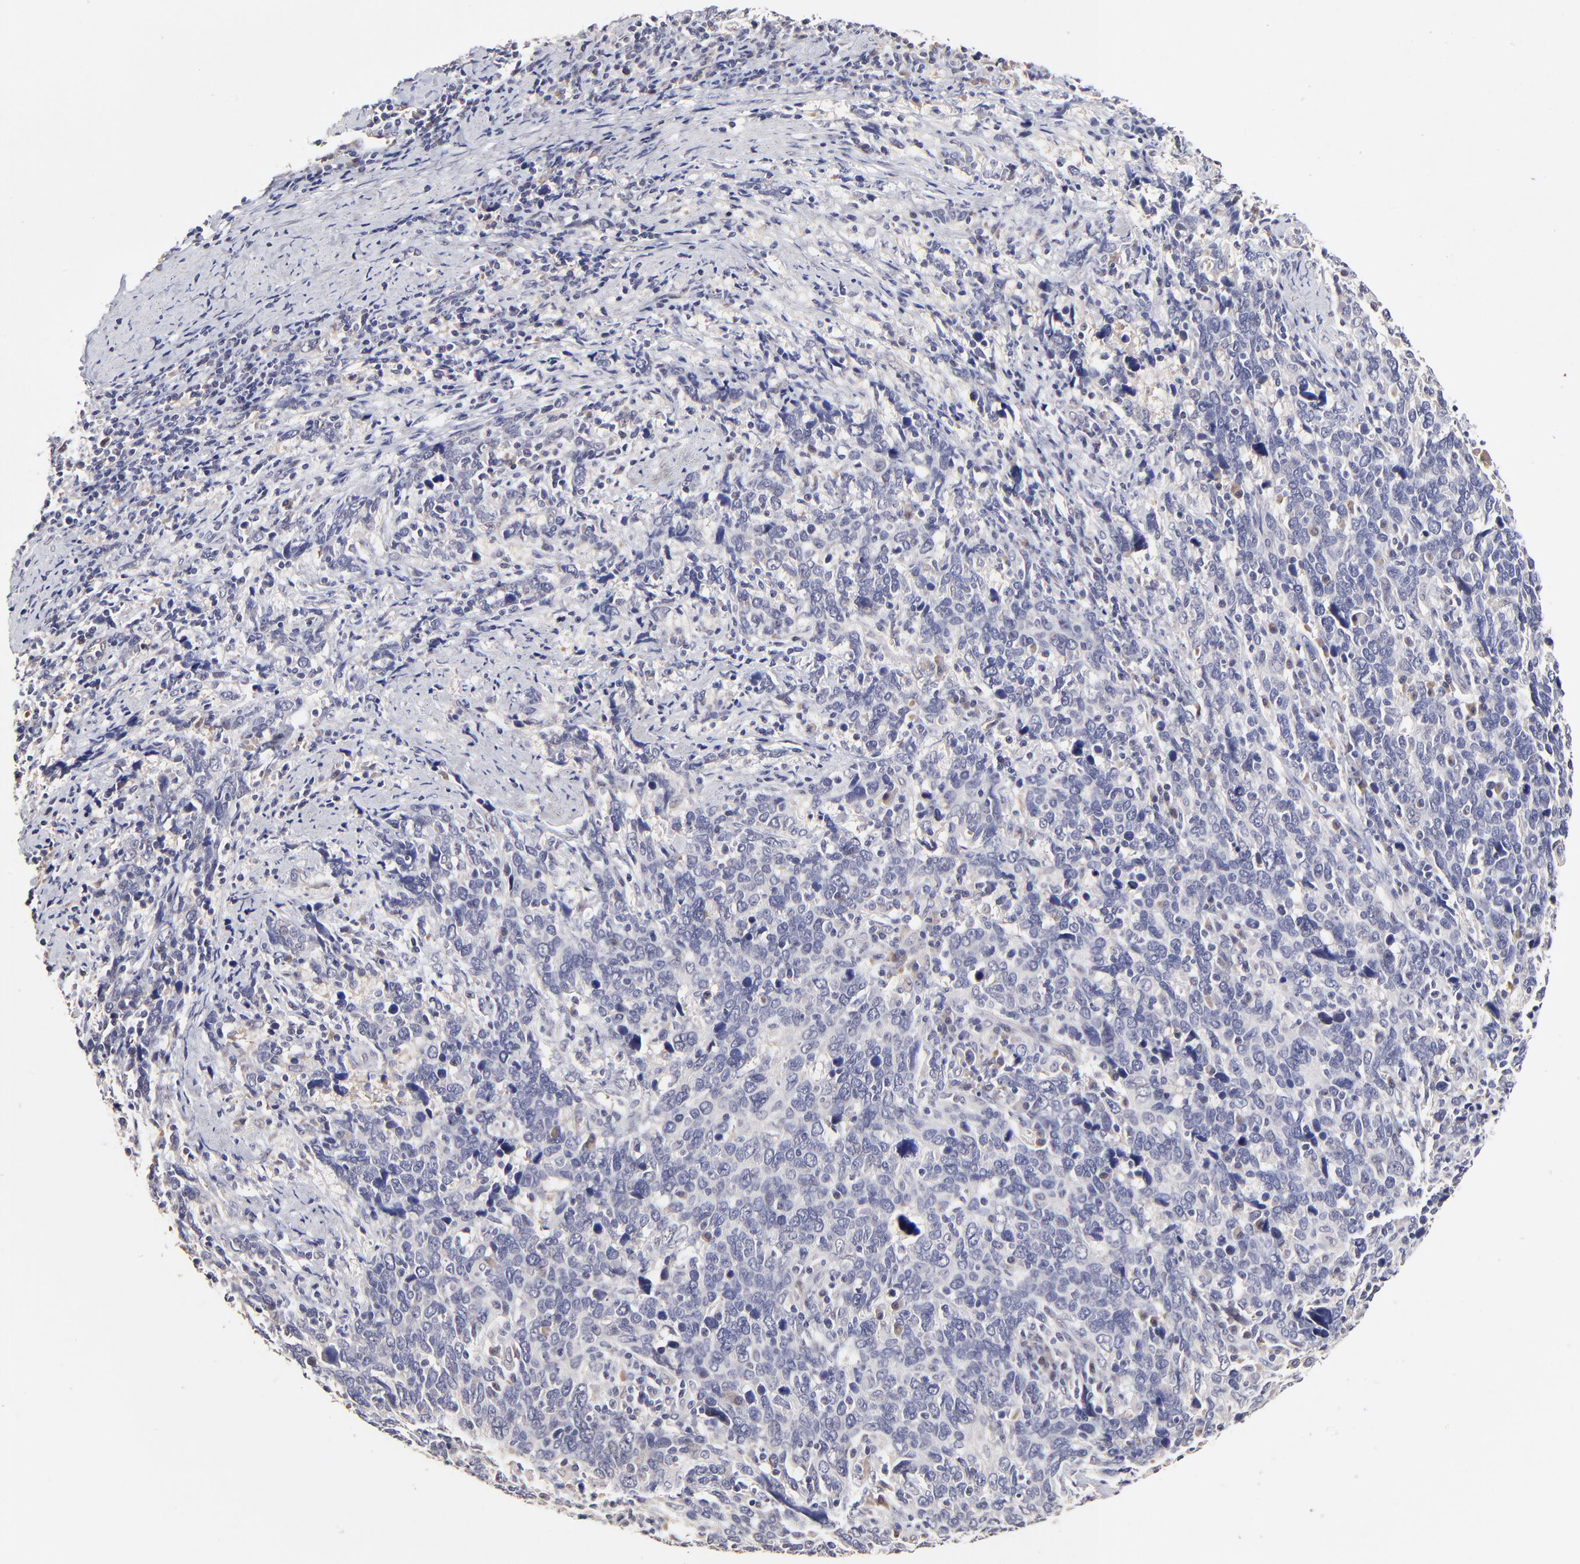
{"staining": {"intensity": "negative", "quantity": "none", "location": "none"}, "tissue": "cervical cancer", "cell_type": "Tumor cells", "image_type": "cancer", "snomed": [{"axis": "morphology", "description": "Squamous cell carcinoma, NOS"}, {"axis": "topography", "description": "Cervix"}], "caption": "IHC micrograph of neoplastic tissue: human cervical cancer stained with DAB (3,3'-diaminobenzidine) displays no significant protein expression in tumor cells. (DAB (3,3'-diaminobenzidine) immunohistochemistry (IHC) visualized using brightfield microscopy, high magnification).", "gene": "ZNF10", "patient": {"sex": "female", "age": 41}}